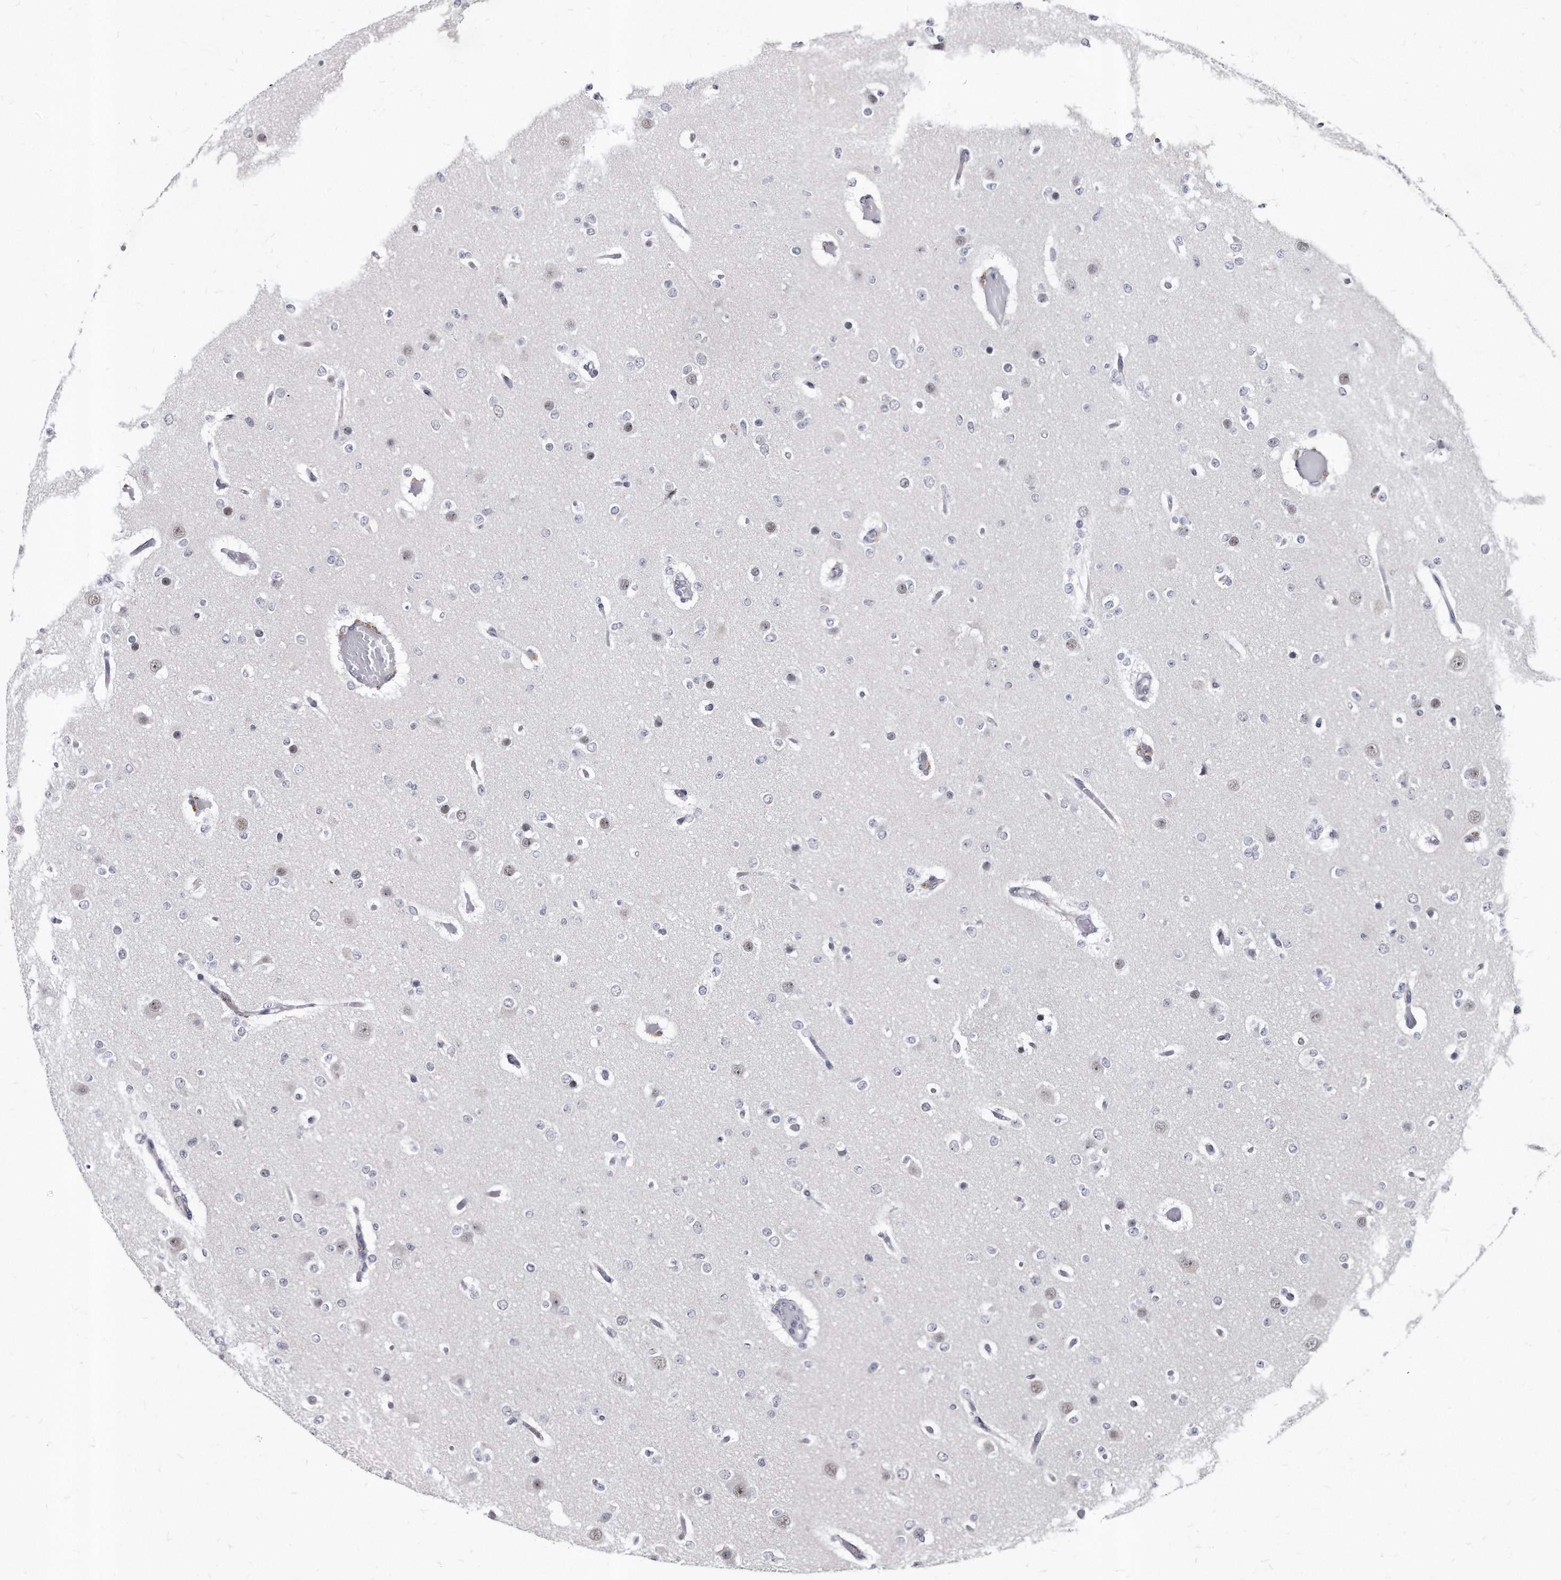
{"staining": {"intensity": "negative", "quantity": "none", "location": "none"}, "tissue": "glioma", "cell_type": "Tumor cells", "image_type": "cancer", "snomed": [{"axis": "morphology", "description": "Glioma, malignant, Low grade"}, {"axis": "topography", "description": "Brain"}], "caption": "There is no significant expression in tumor cells of low-grade glioma (malignant).", "gene": "KLHDC3", "patient": {"sex": "female", "age": 22}}